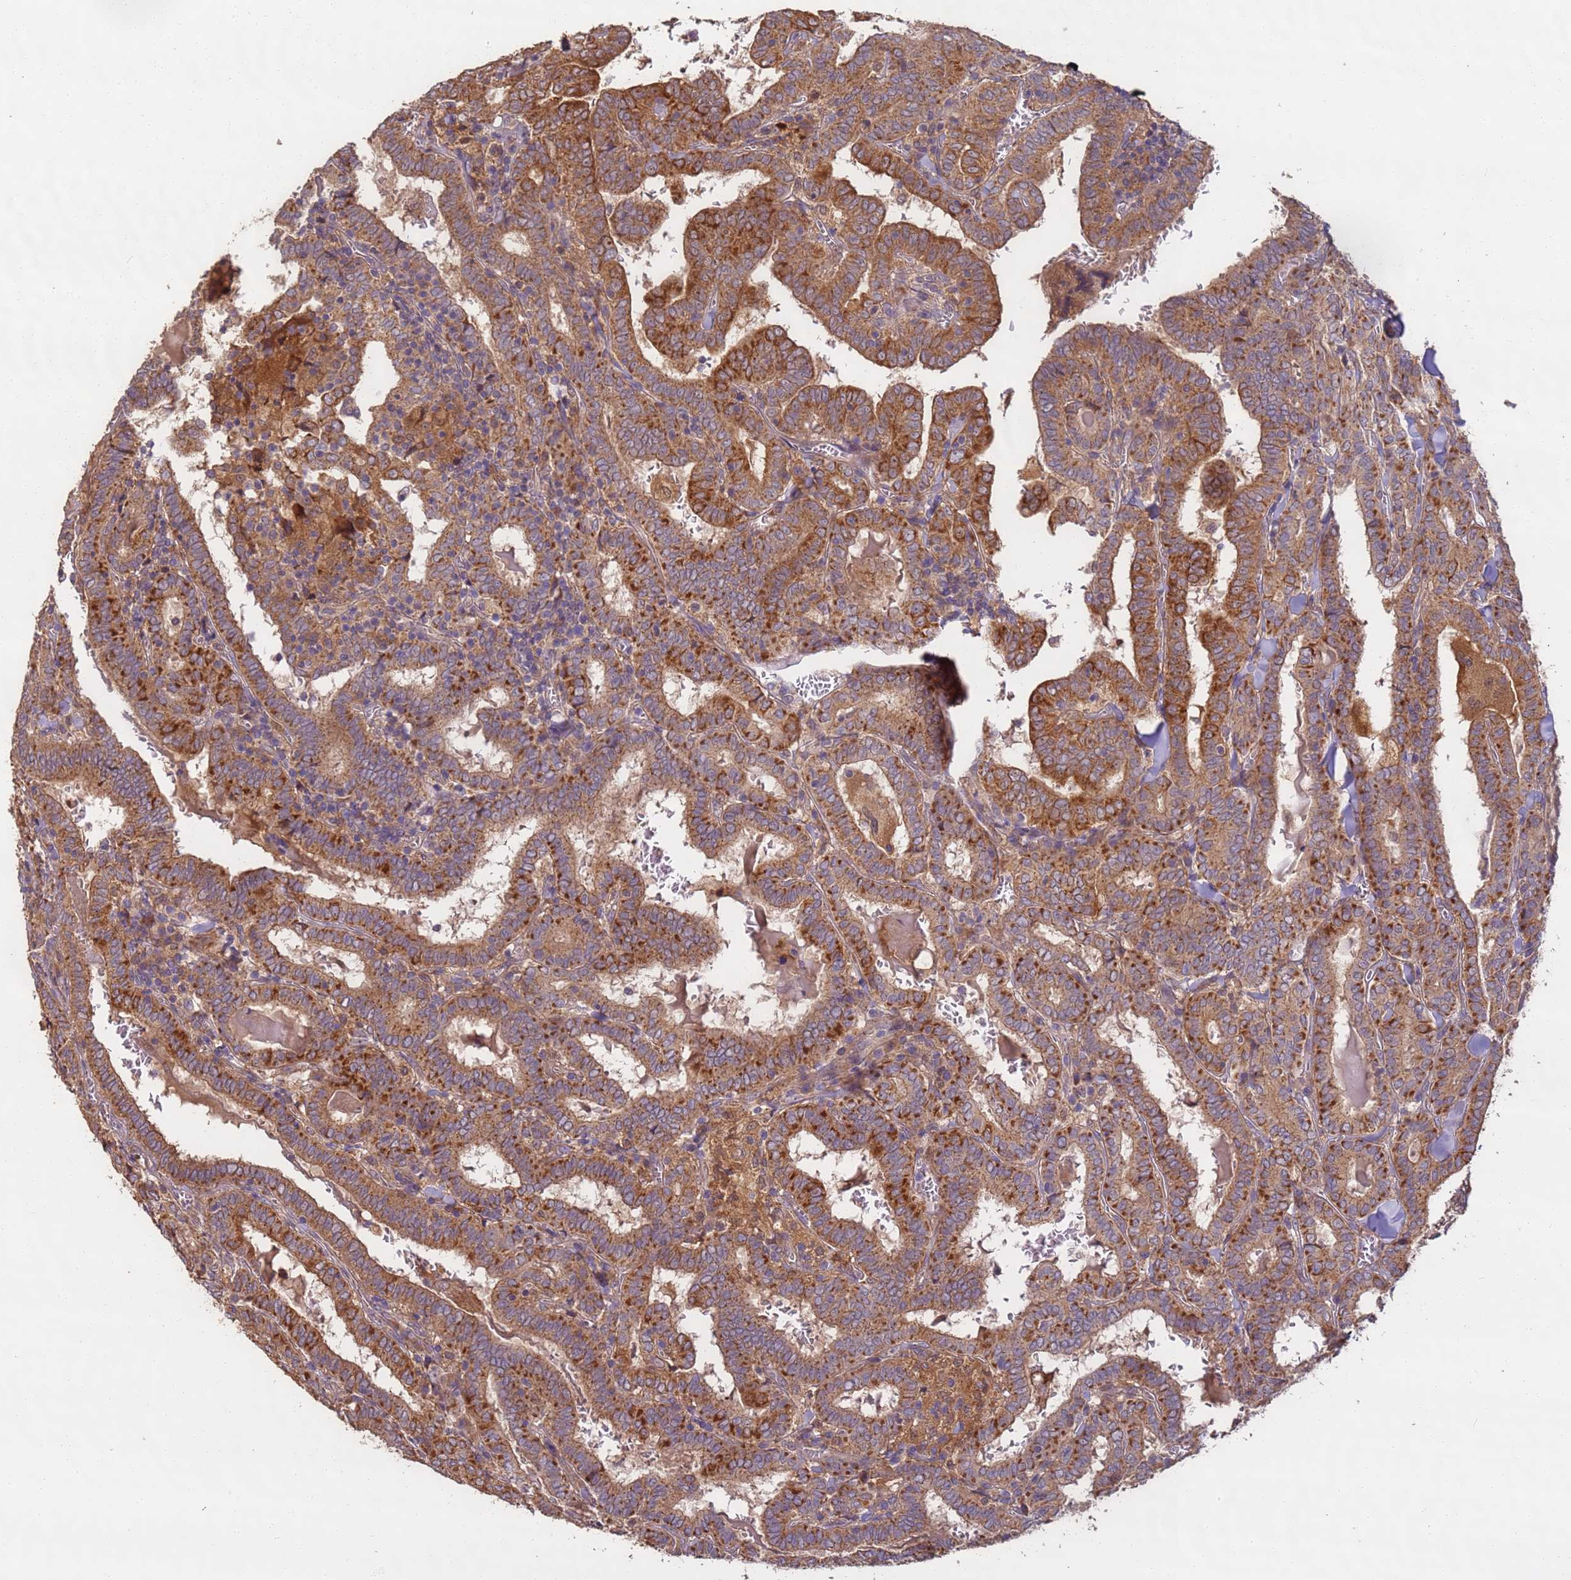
{"staining": {"intensity": "strong", "quantity": ">75%", "location": "cytoplasmic/membranous"}, "tissue": "thyroid cancer", "cell_type": "Tumor cells", "image_type": "cancer", "snomed": [{"axis": "morphology", "description": "Papillary adenocarcinoma, NOS"}, {"axis": "topography", "description": "Thyroid gland"}], "caption": "IHC image of neoplastic tissue: human papillary adenocarcinoma (thyroid) stained using immunohistochemistry displays high levels of strong protein expression localized specifically in the cytoplasmic/membranous of tumor cells, appearing as a cytoplasmic/membranous brown color.", "gene": "TIGAR", "patient": {"sex": "female", "age": 72}}